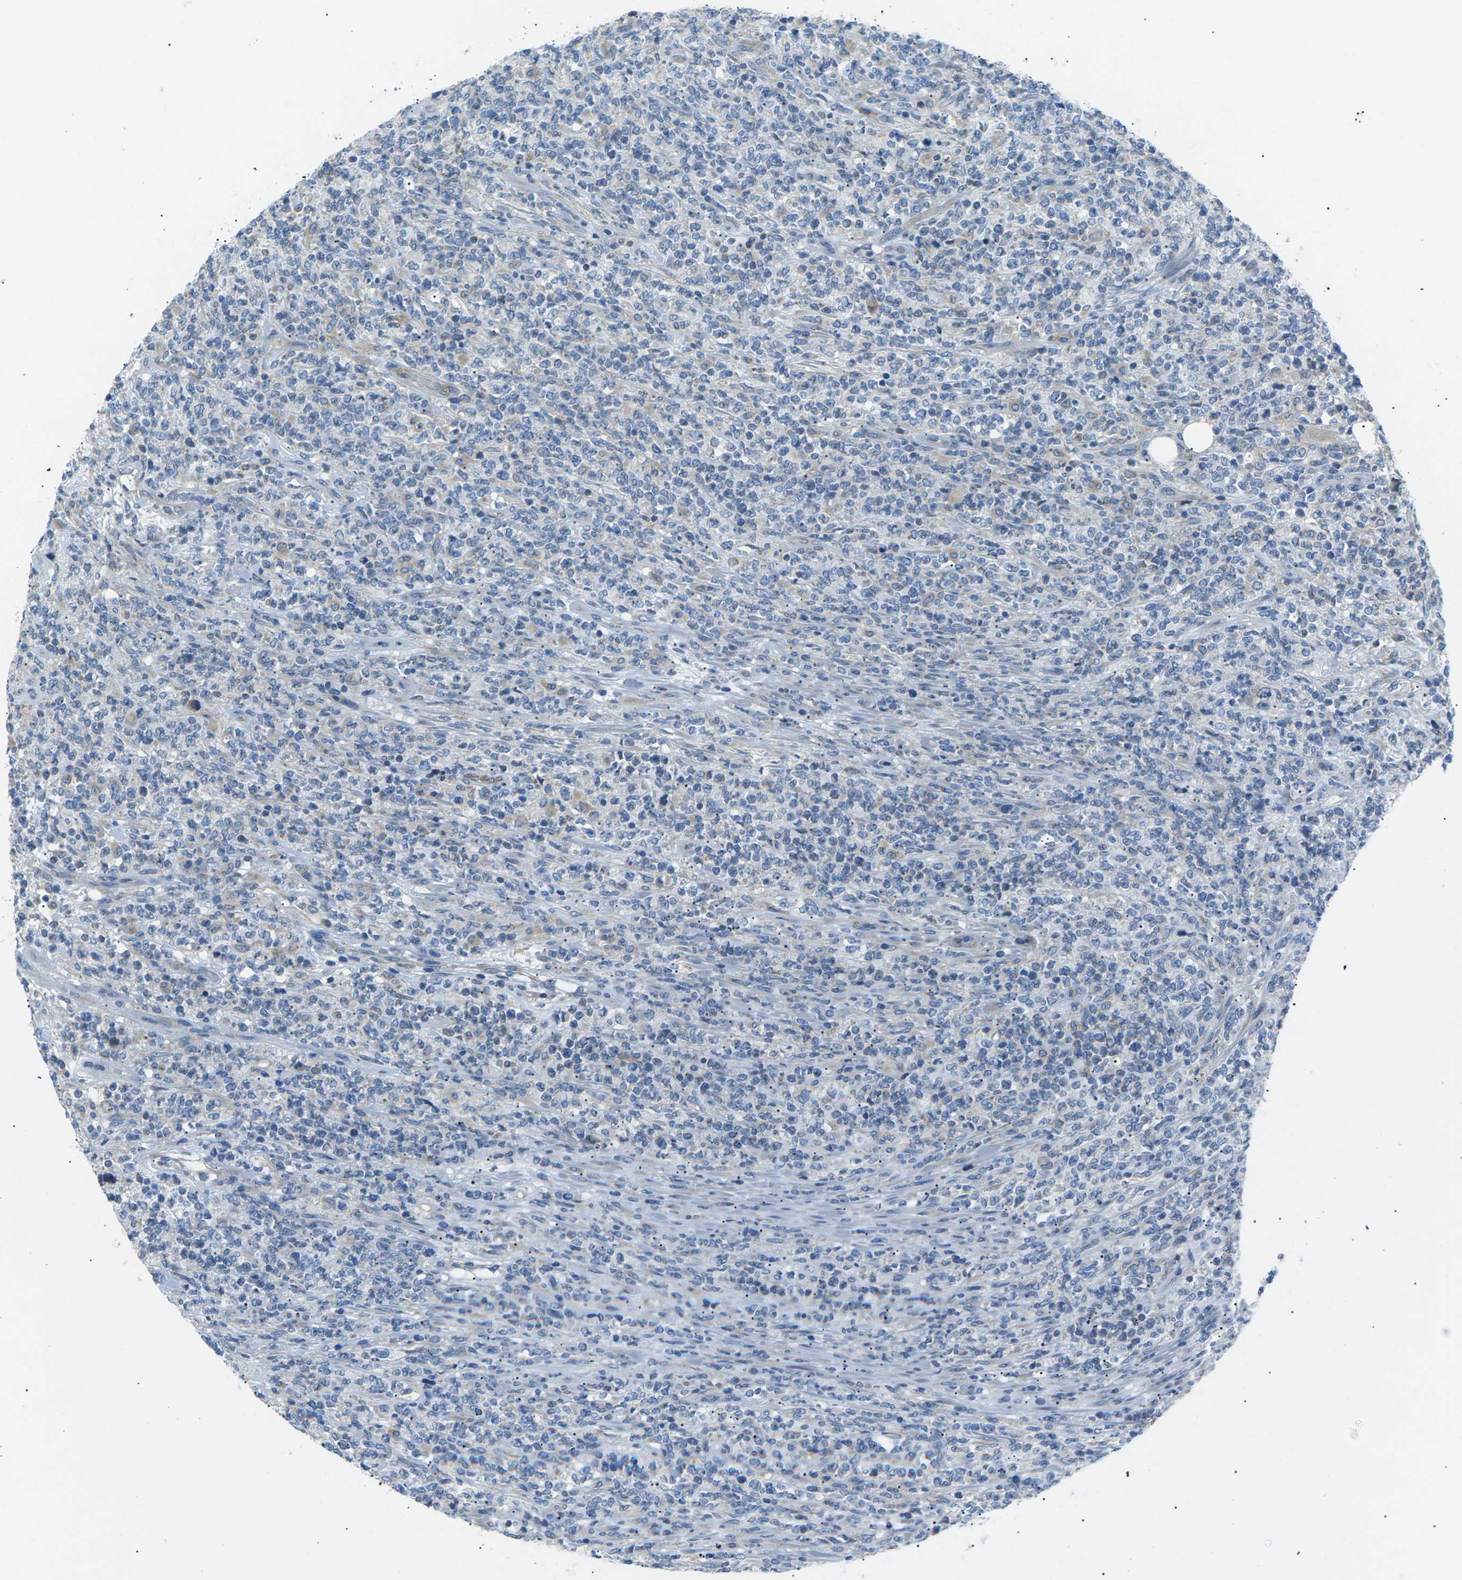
{"staining": {"intensity": "negative", "quantity": "none", "location": "none"}, "tissue": "lymphoma", "cell_type": "Tumor cells", "image_type": "cancer", "snomed": [{"axis": "morphology", "description": "Malignant lymphoma, non-Hodgkin's type, High grade"}, {"axis": "topography", "description": "Soft tissue"}], "caption": "Tumor cells are negative for protein expression in human lymphoma.", "gene": "ZDHHC24", "patient": {"sex": "male", "age": 18}}